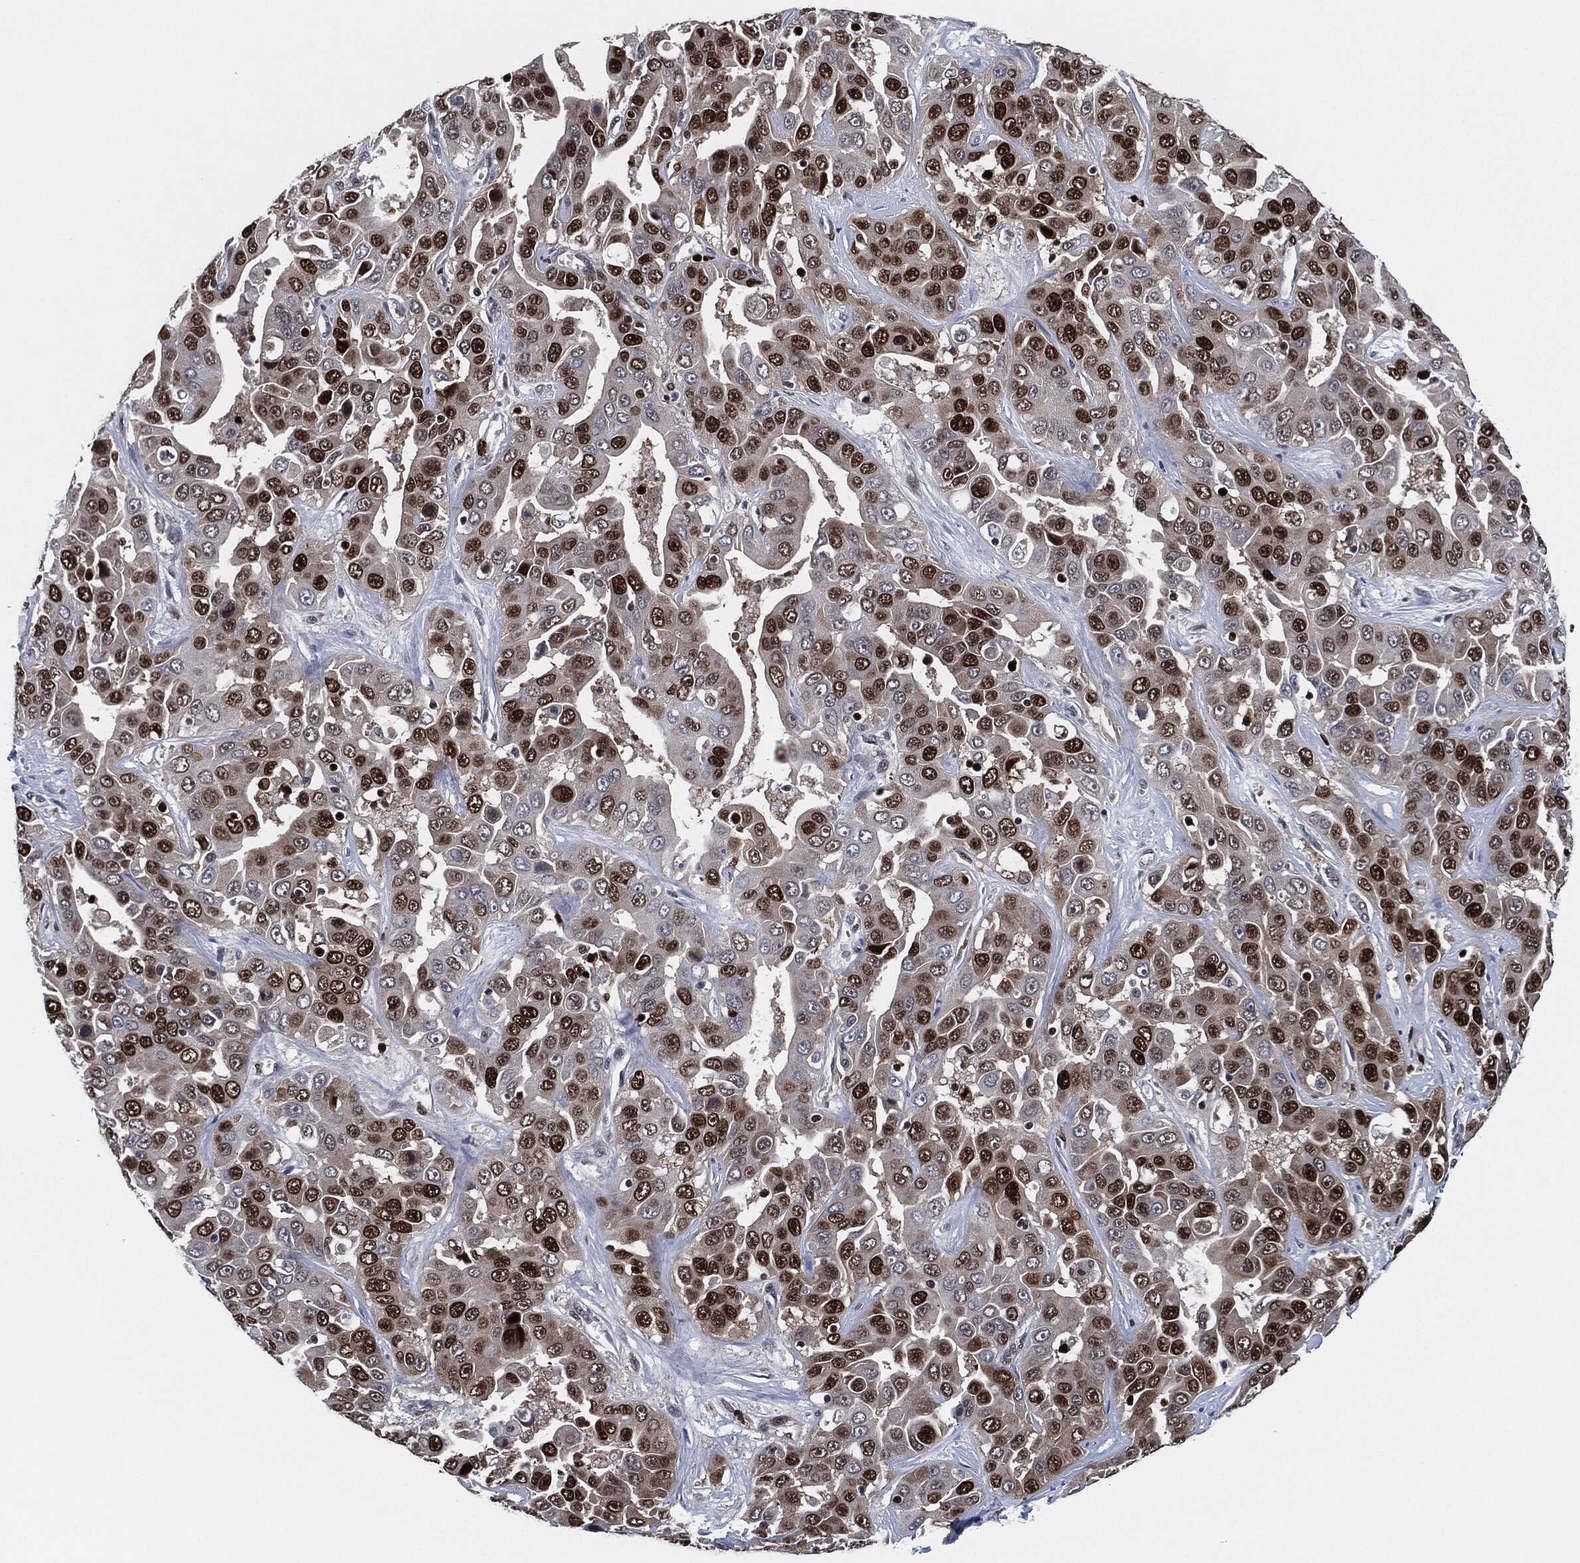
{"staining": {"intensity": "strong", "quantity": "25%-75%", "location": "nuclear"}, "tissue": "liver cancer", "cell_type": "Tumor cells", "image_type": "cancer", "snomed": [{"axis": "morphology", "description": "Cholangiocarcinoma"}, {"axis": "topography", "description": "Liver"}], "caption": "Immunohistochemistry of human cholangiocarcinoma (liver) exhibits high levels of strong nuclear positivity in approximately 25%-75% of tumor cells.", "gene": "PCNA", "patient": {"sex": "female", "age": 52}}